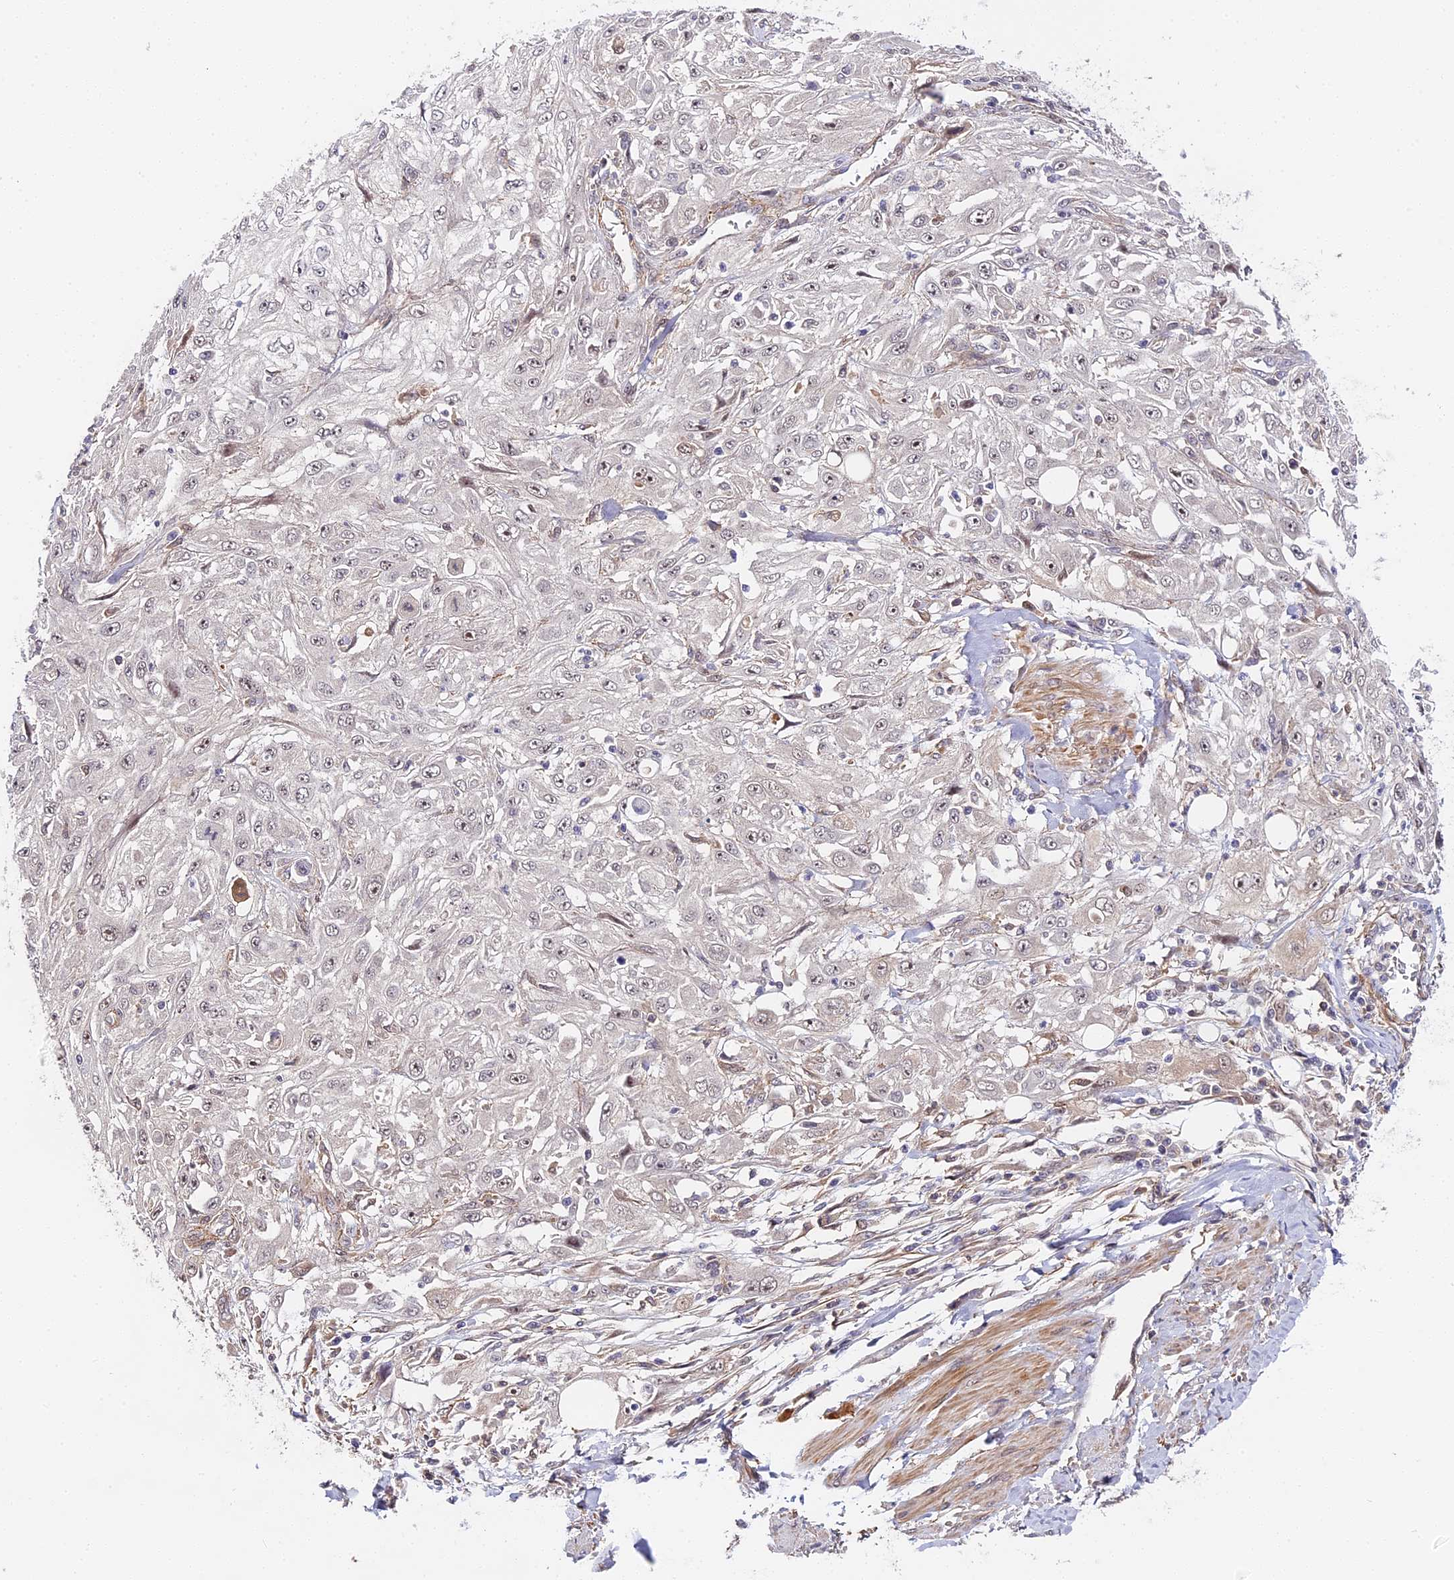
{"staining": {"intensity": "weak", "quantity": "<25%", "location": "nuclear"}, "tissue": "skin cancer", "cell_type": "Tumor cells", "image_type": "cancer", "snomed": [{"axis": "morphology", "description": "Squamous cell carcinoma, NOS"}, {"axis": "topography", "description": "Skin"}], "caption": "Skin squamous cell carcinoma was stained to show a protein in brown. There is no significant positivity in tumor cells.", "gene": "IMPACT", "patient": {"sex": "male", "age": 75}}